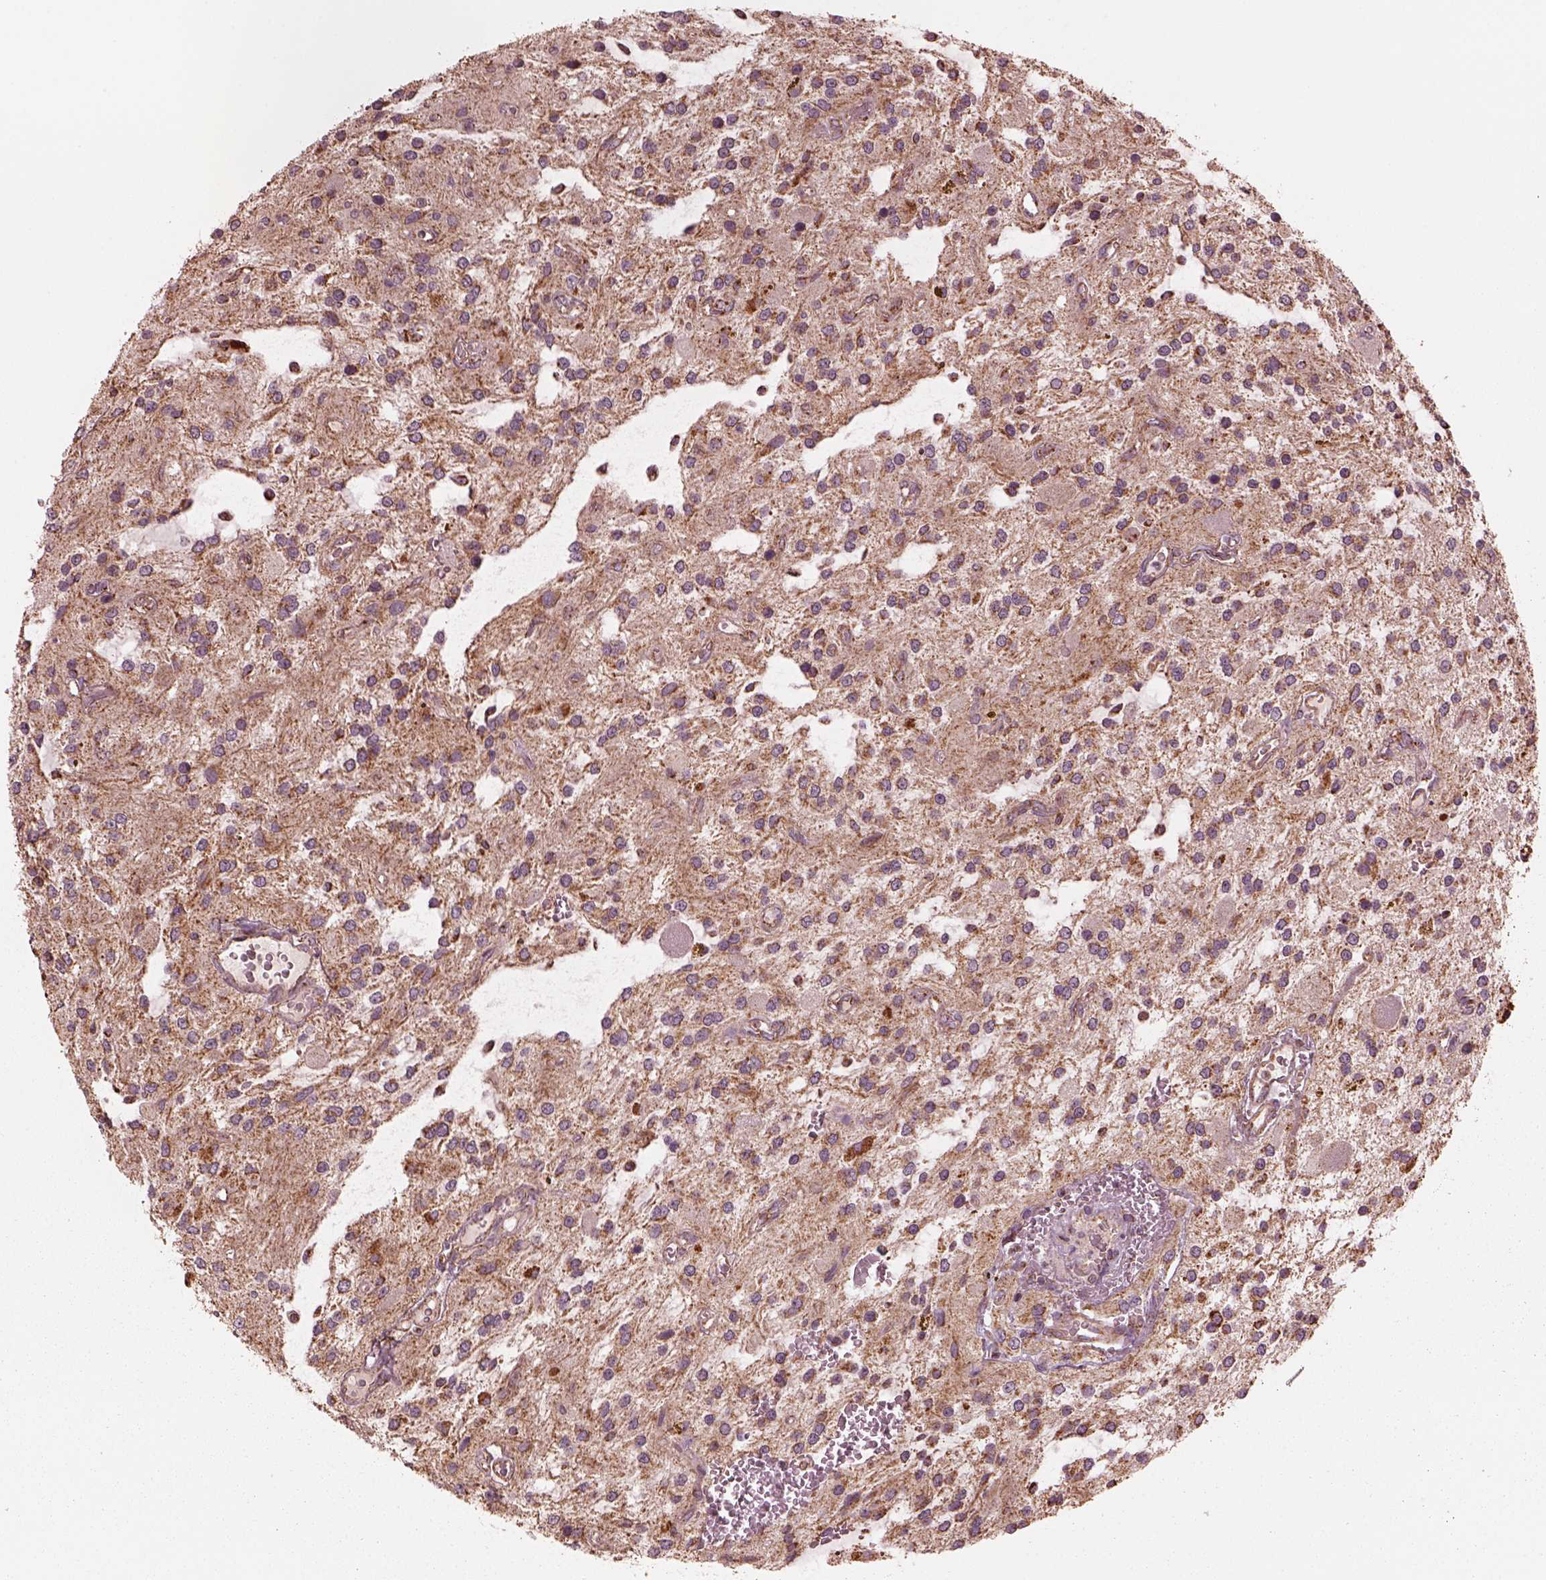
{"staining": {"intensity": "moderate", "quantity": "25%-75%", "location": "cytoplasmic/membranous"}, "tissue": "glioma", "cell_type": "Tumor cells", "image_type": "cancer", "snomed": [{"axis": "morphology", "description": "Glioma, malignant, Low grade"}, {"axis": "topography", "description": "Cerebellum"}], "caption": "Glioma stained for a protein (brown) shows moderate cytoplasmic/membranous positive staining in about 25%-75% of tumor cells.", "gene": "NDUFB10", "patient": {"sex": "female", "age": 14}}